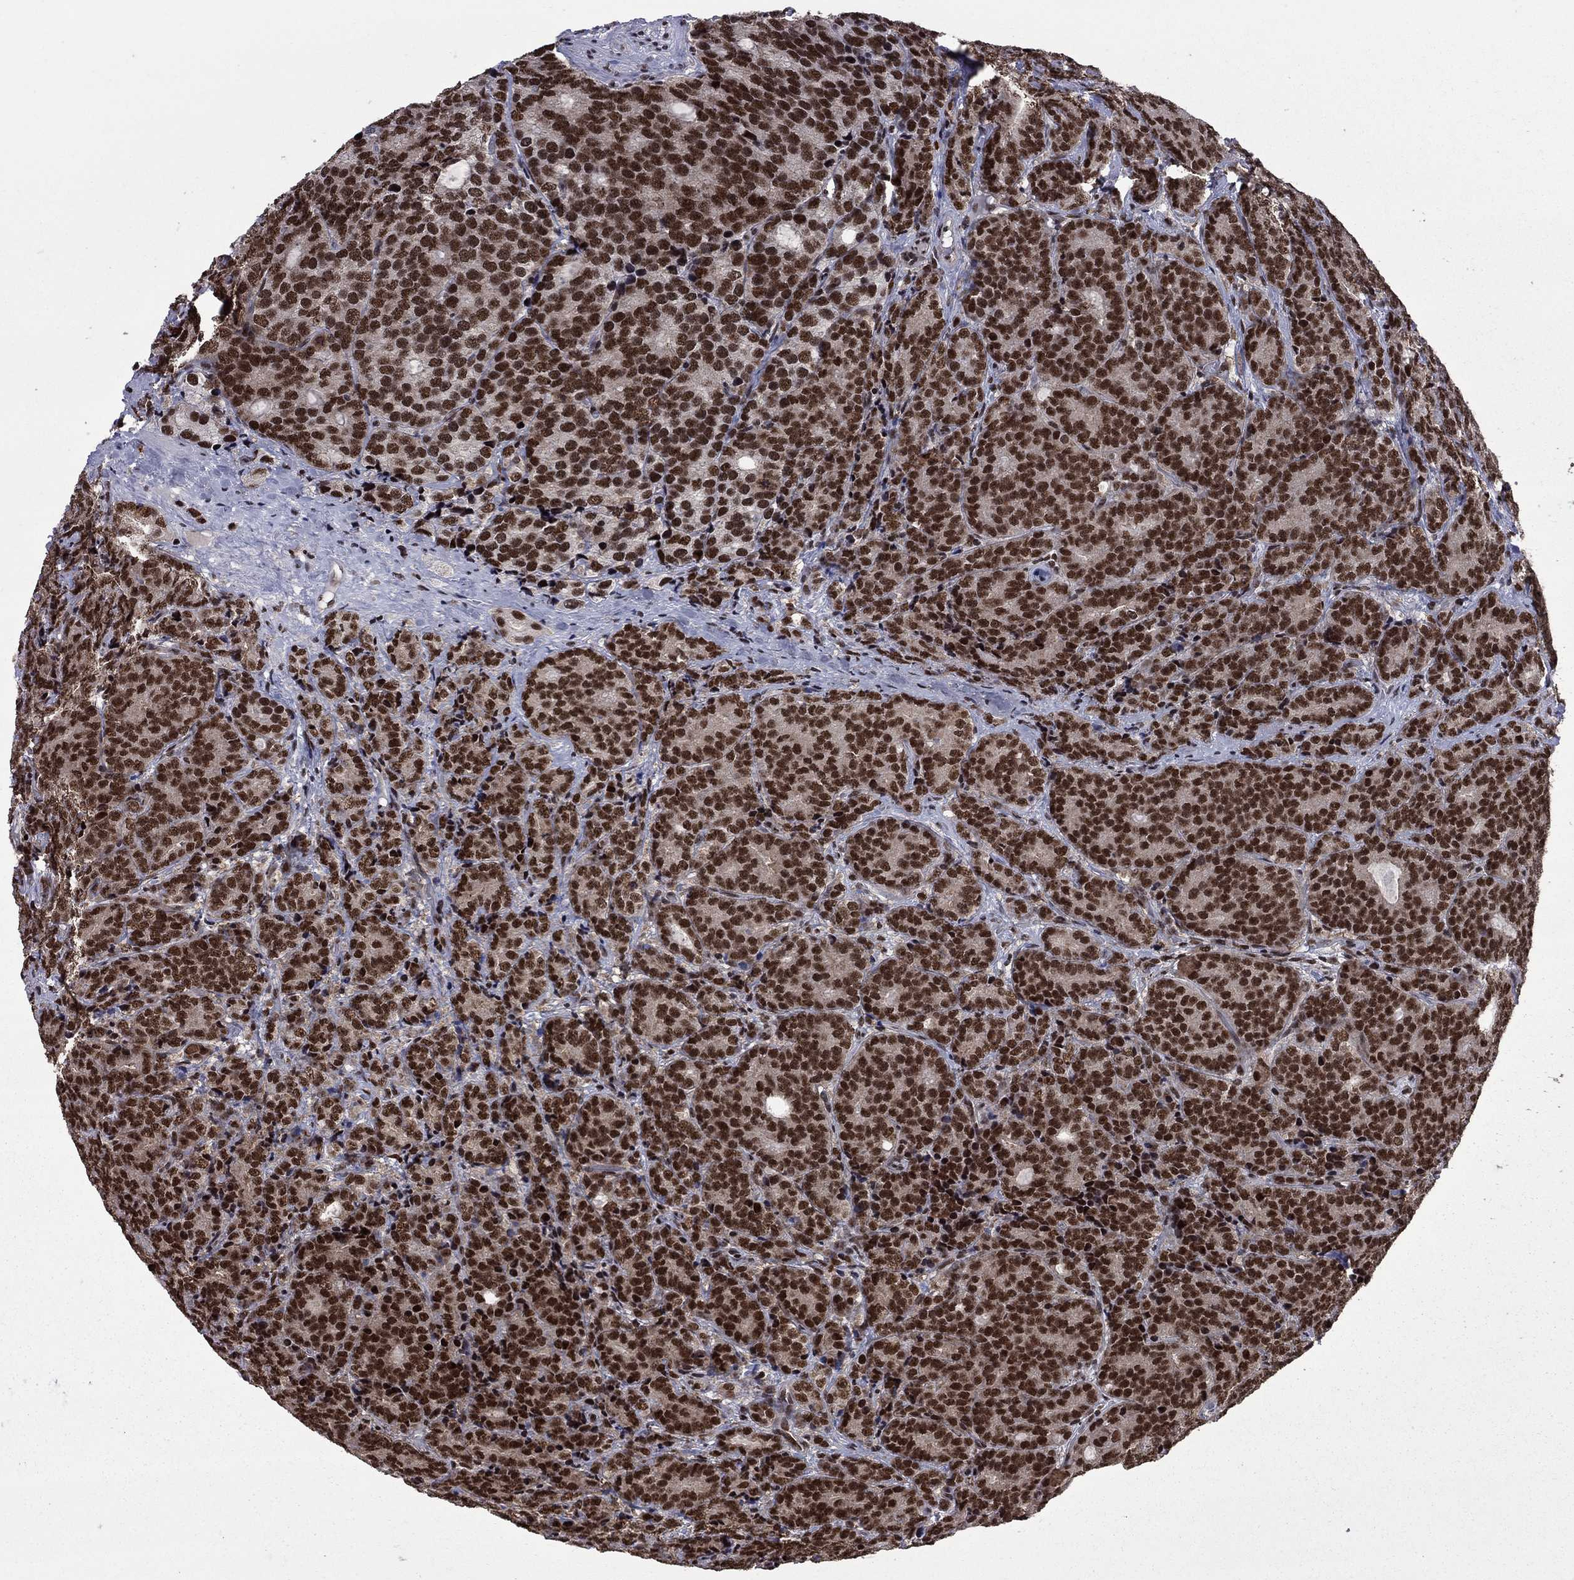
{"staining": {"intensity": "strong", "quantity": ">75%", "location": "nuclear"}, "tissue": "prostate cancer", "cell_type": "Tumor cells", "image_type": "cancer", "snomed": [{"axis": "morphology", "description": "Adenocarcinoma, NOS"}, {"axis": "topography", "description": "Prostate"}], "caption": "Immunohistochemistry of human prostate cancer (adenocarcinoma) displays high levels of strong nuclear expression in approximately >75% of tumor cells. (Stains: DAB in brown, nuclei in blue, Microscopy: brightfield microscopy at high magnification).", "gene": "MED25", "patient": {"sex": "male", "age": 71}}